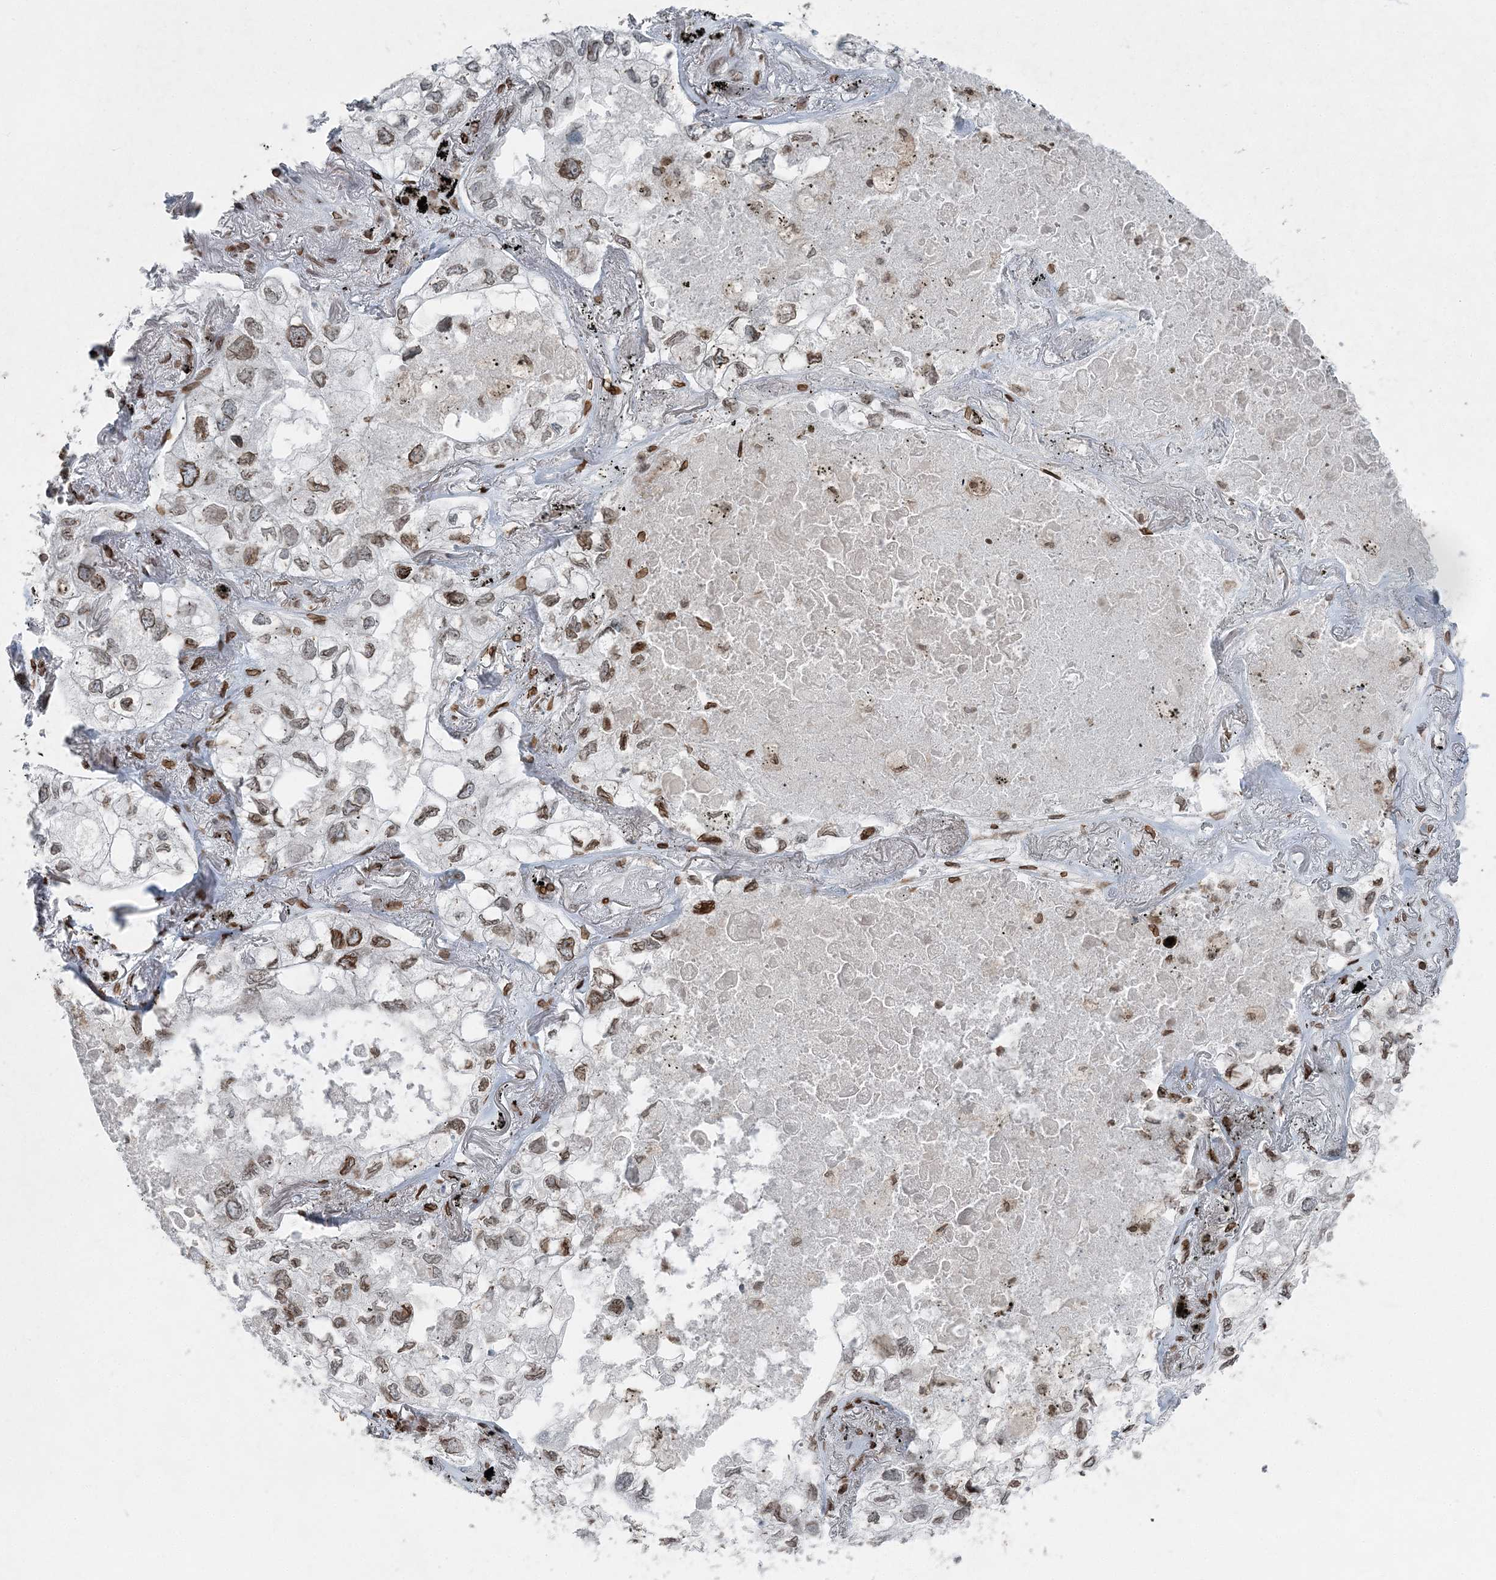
{"staining": {"intensity": "moderate", "quantity": "25%-75%", "location": "cytoplasmic/membranous,nuclear"}, "tissue": "lung cancer", "cell_type": "Tumor cells", "image_type": "cancer", "snomed": [{"axis": "morphology", "description": "Adenocarcinoma, NOS"}, {"axis": "topography", "description": "Lung"}], "caption": "Protein positivity by immunohistochemistry (IHC) demonstrates moderate cytoplasmic/membranous and nuclear expression in about 25%-75% of tumor cells in adenocarcinoma (lung). Nuclei are stained in blue.", "gene": "GJD4", "patient": {"sex": "male", "age": 65}}